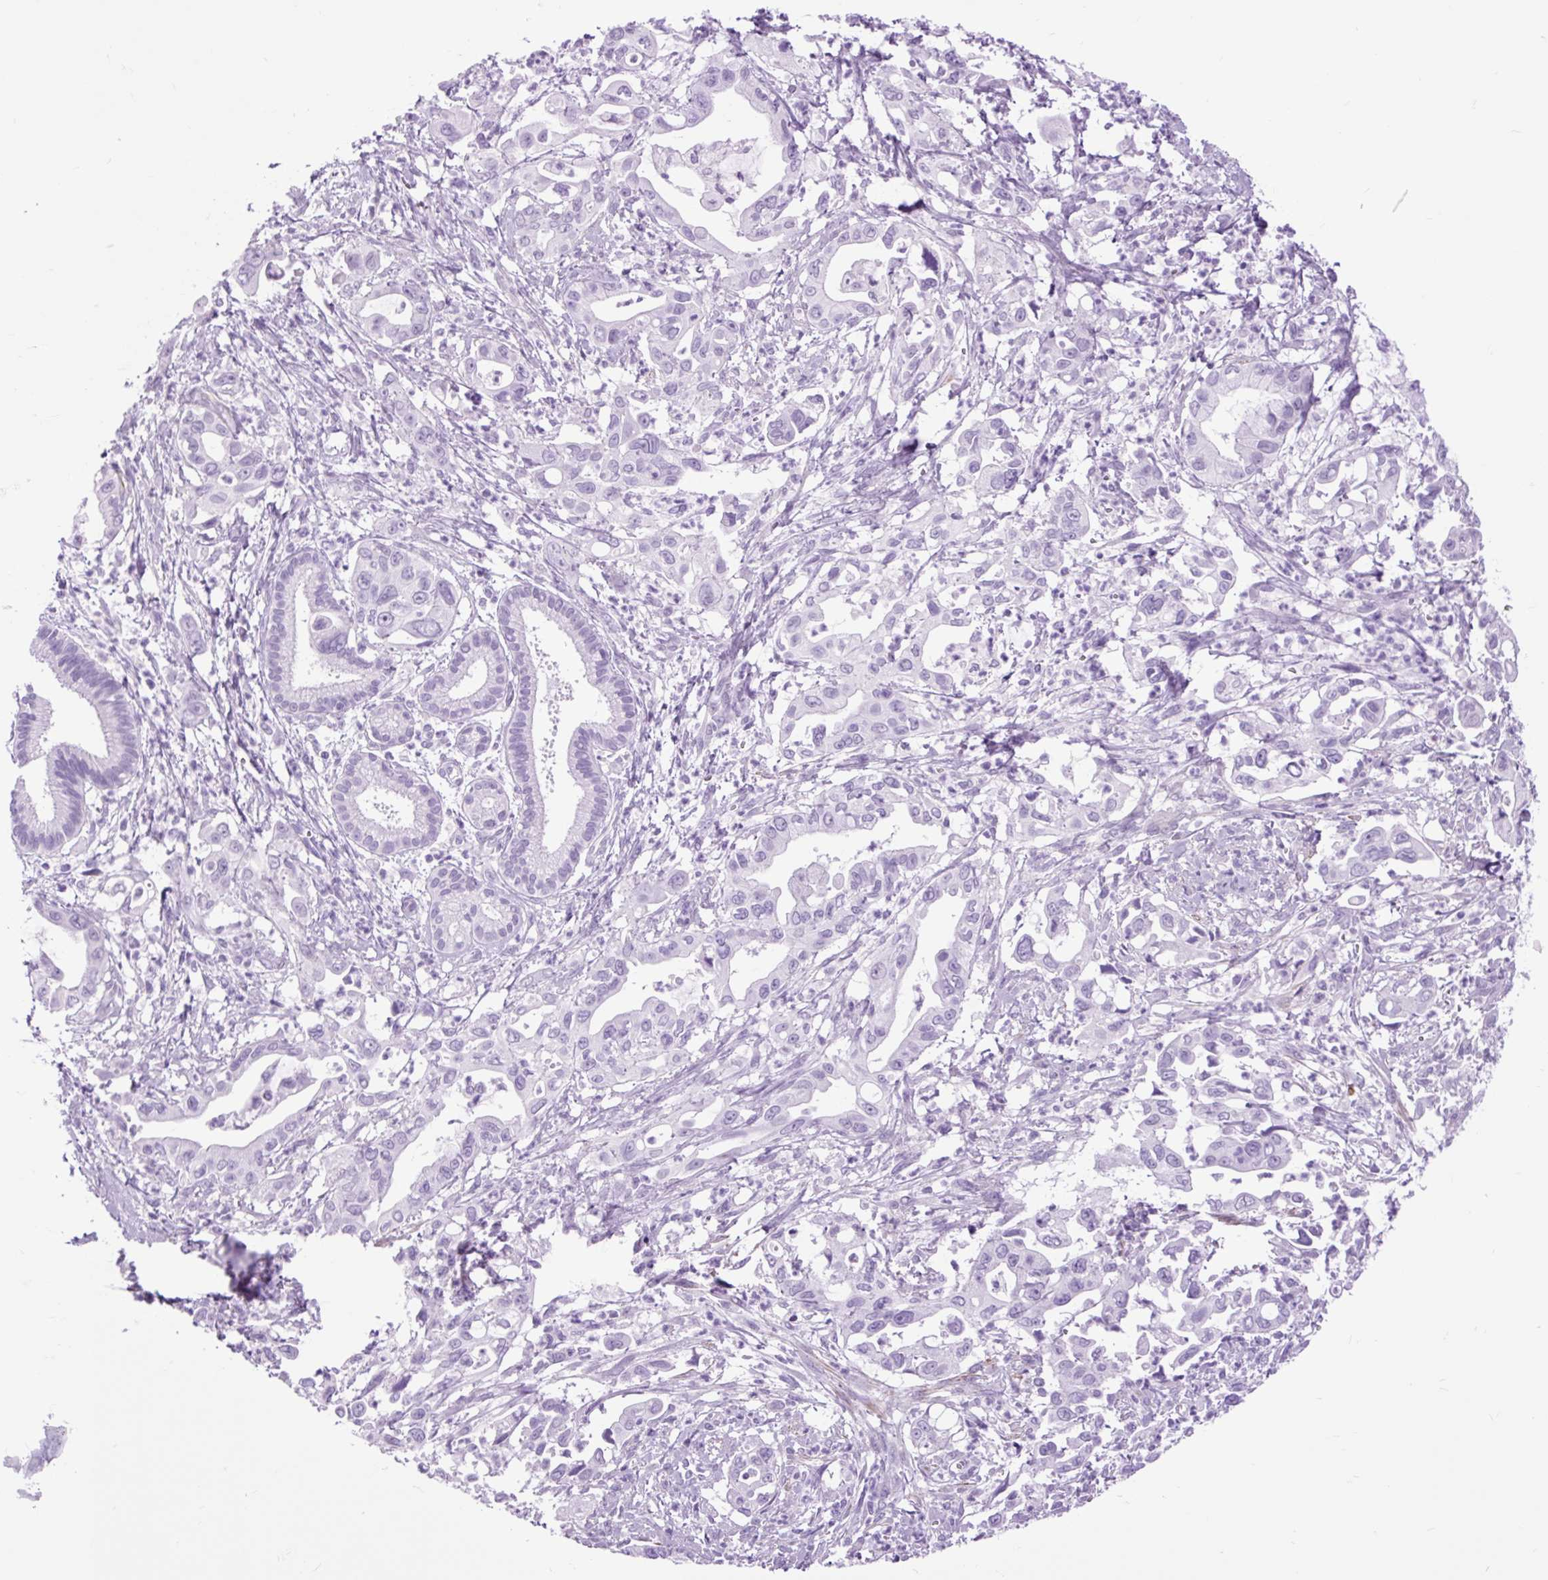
{"staining": {"intensity": "negative", "quantity": "none", "location": "none"}, "tissue": "pancreatic cancer", "cell_type": "Tumor cells", "image_type": "cancer", "snomed": [{"axis": "morphology", "description": "Adenocarcinoma, NOS"}, {"axis": "topography", "description": "Pancreas"}], "caption": "Immunohistochemistry (IHC) micrograph of neoplastic tissue: pancreatic cancer stained with DAB exhibits no significant protein expression in tumor cells. (Stains: DAB (3,3'-diaminobenzidine) immunohistochemistry with hematoxylin counter stain, Microscopy: brightfield microscopy at high magnification).", "gene": "DPP6", "patient": {"sex": "male", "age": 61}}